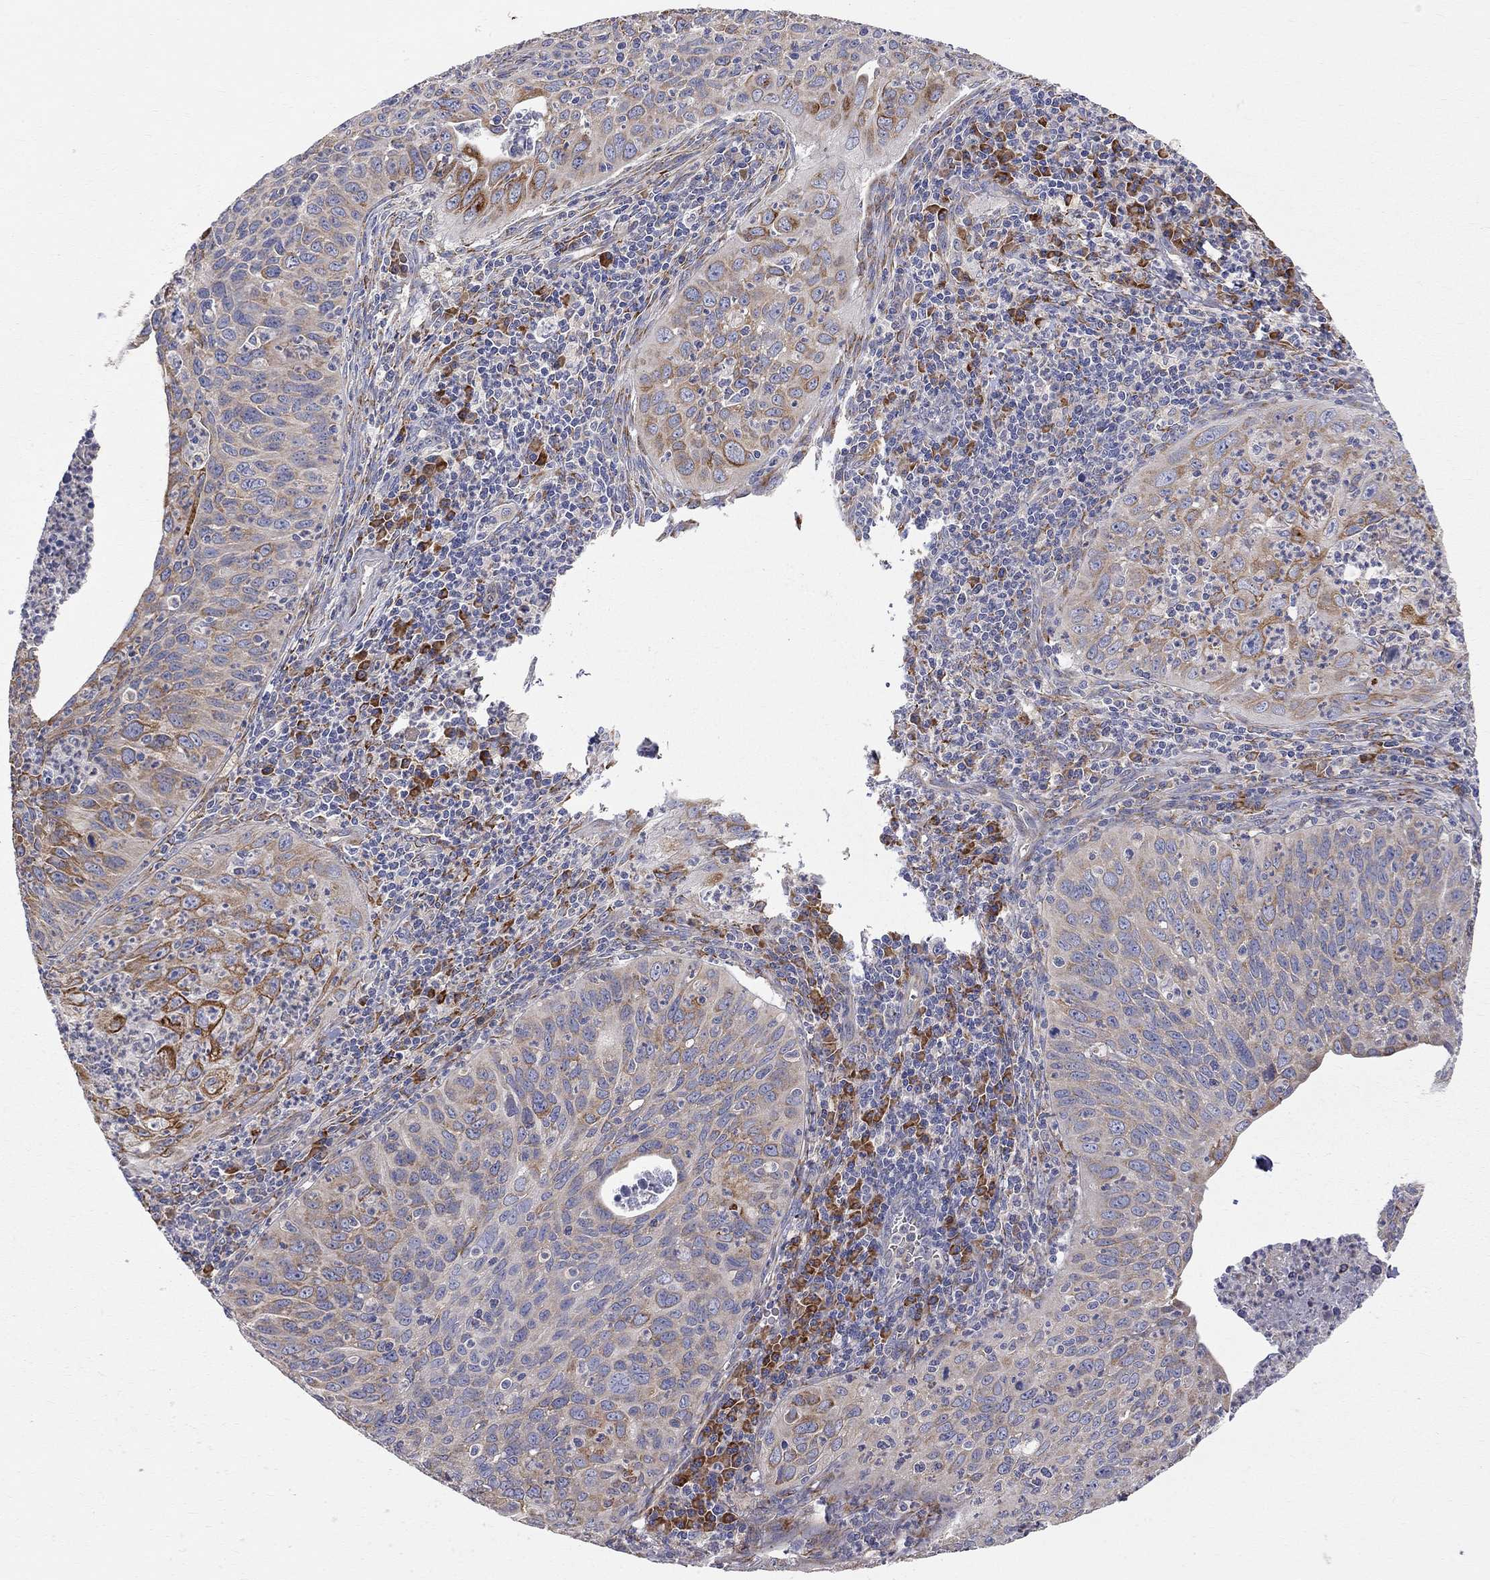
{"staining": {"intensity": "strong", "quantity": "<25%", "location": "cytoplasmic/membranous"}, "tissue": "cervical cancer", "cell_type": "Tumor cells", "image_type": "cancer", "snomed": [{"axis": "morphology", "description": "Squamous cell carcinoma, NOS"}, {"axis": "topography", "description": "Cervix"}], "caption": "Tumor cells exhibit medium levels of strong cytoplasmic/membranous positivity in about <25% of cells in cervical squamous cell carcinoma.", "gene": "CASTOR1", "patient": {"sex": "female", "age": 26}}